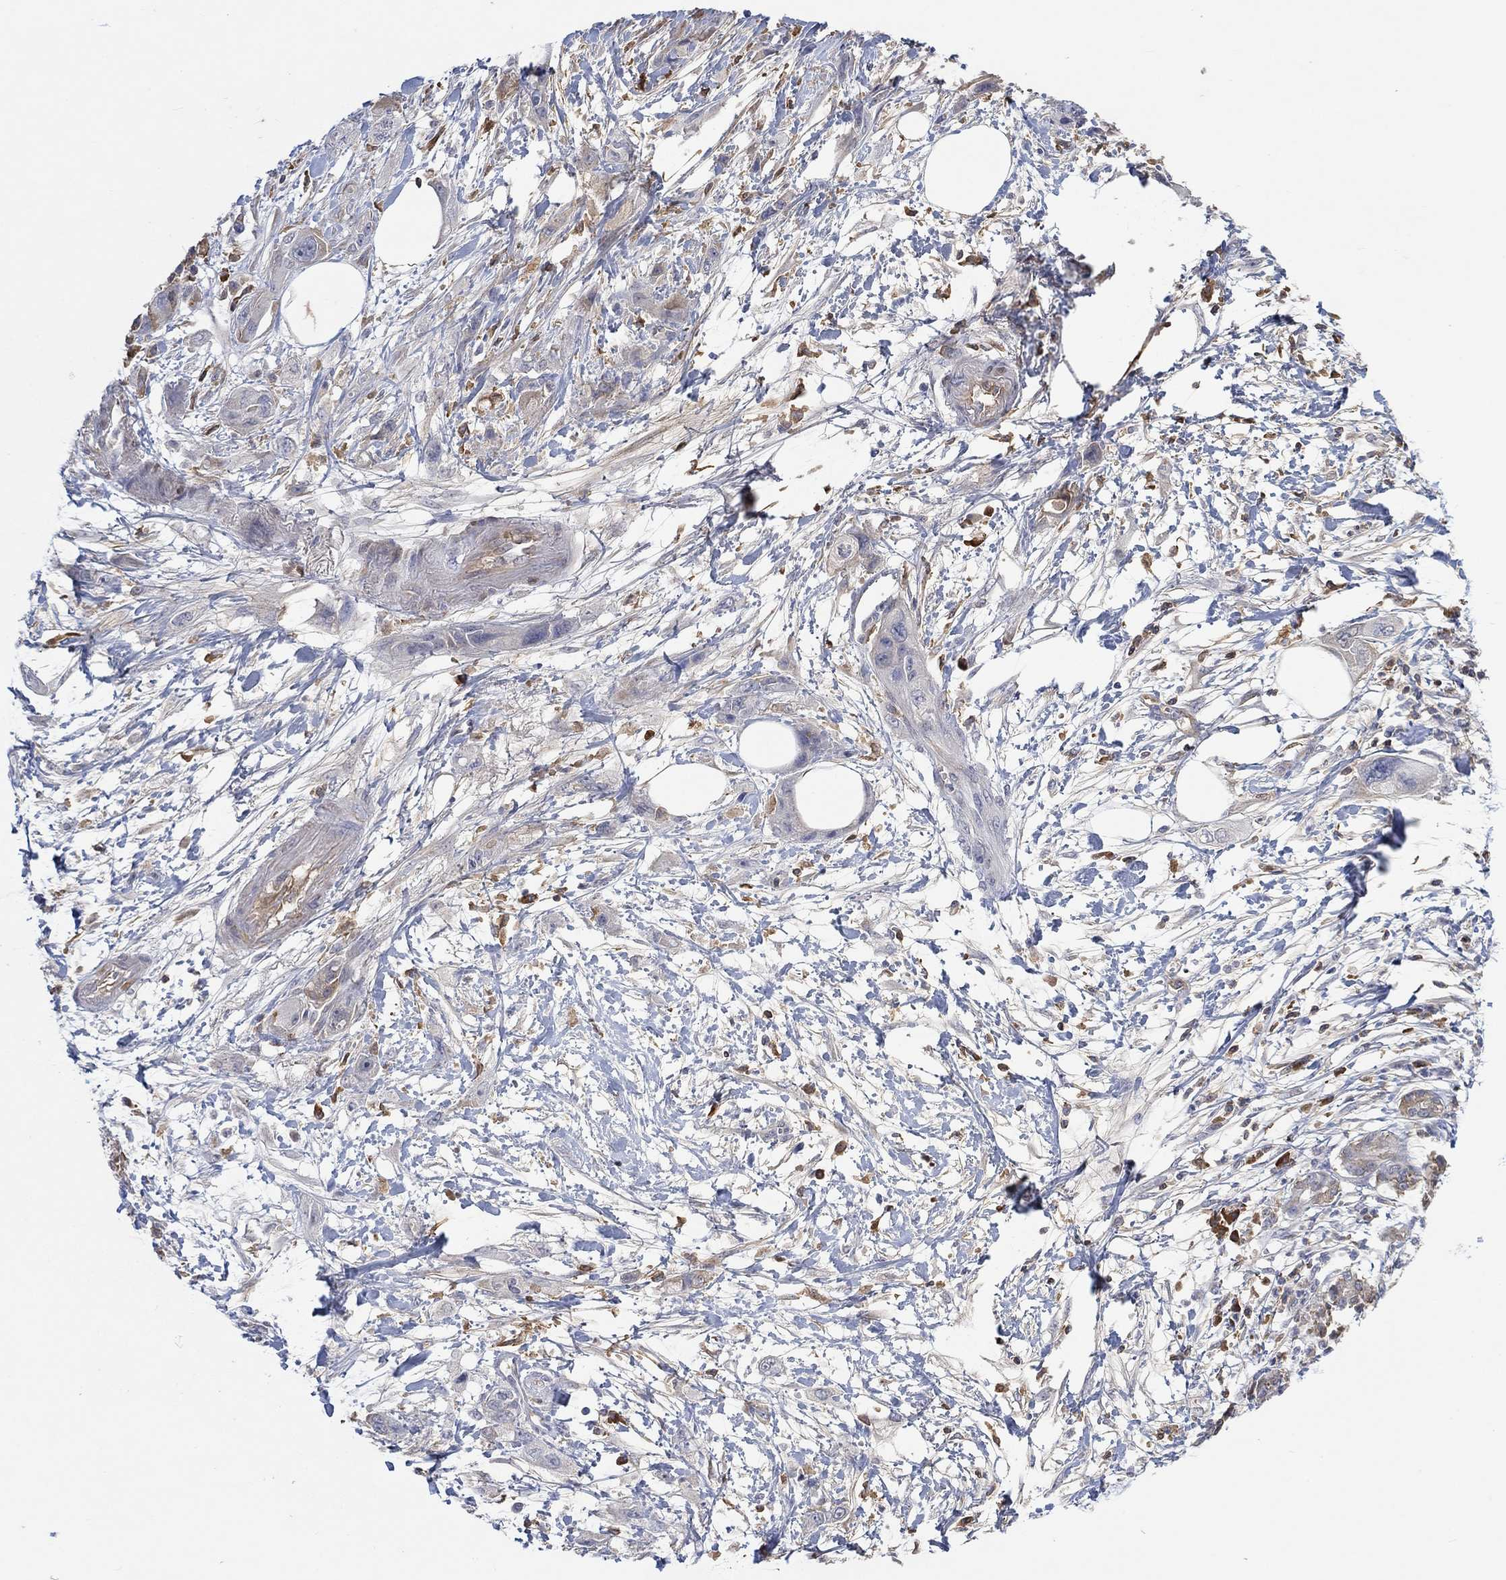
{"staining": {"intensity": "moderate", "quantity": "<25%", "location": "cytoplasmic/membranous"}, "tissue": "pancreatic cancer", "cell_type": "Tumor cells", "image_type": "cancer", "snomed": [{"axis": "morphology", "description": "Adenocarcinoma, NOS"}, {"axis": "topography", "description": "Pancreas"}], "caption": "Pancreatic adenocarcinoma was stained to show a protein in brown. There is low levels of moderate cytoplasmic/membranous positivity in about <25% of tumor cells.", "gene": "MSTN", "patient": {"sex": "male", "age": 72}}